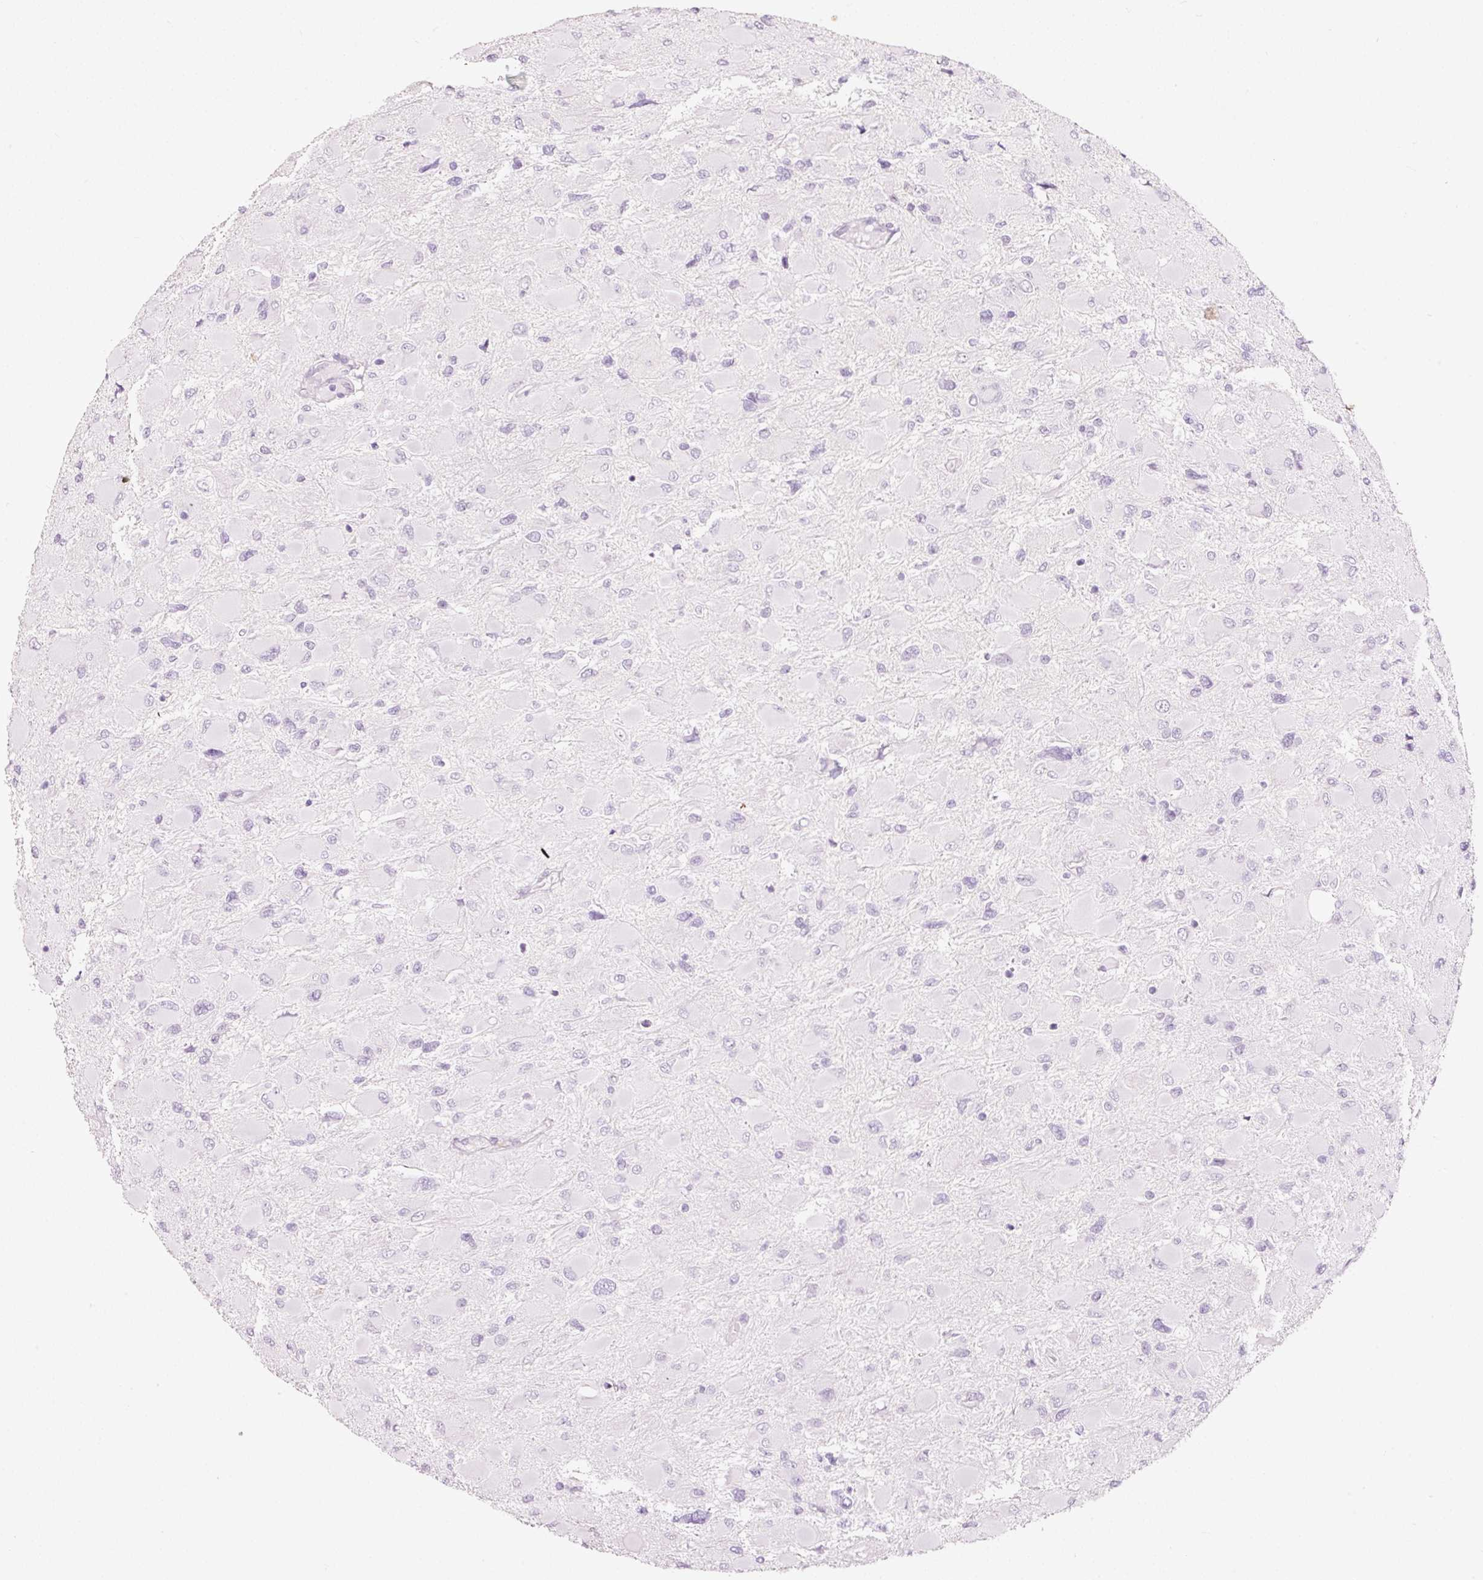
{"staining": {"intensity": "negative", "quantity": "none", "location": "none"}, "tissue": "glioma", "cell_type": "Tumor cells", "image_type": "cancer", "snomed": [{"axis": "morphology", "description": "Glioma, malignant, High grade"}, {"axis": "topography", "description": "Cerebral cortex"}], "caption": "Immunohistochemistry (IHC) image of glioma stained for a protein (brown), which shows no expression in tumor cells. (Brightfield microscopy of DAB (3,3'-diaminobenzidine) IHC at high magnification).", "gene": "LAMP3", "patient": {"sex": "female", "age": 36}}